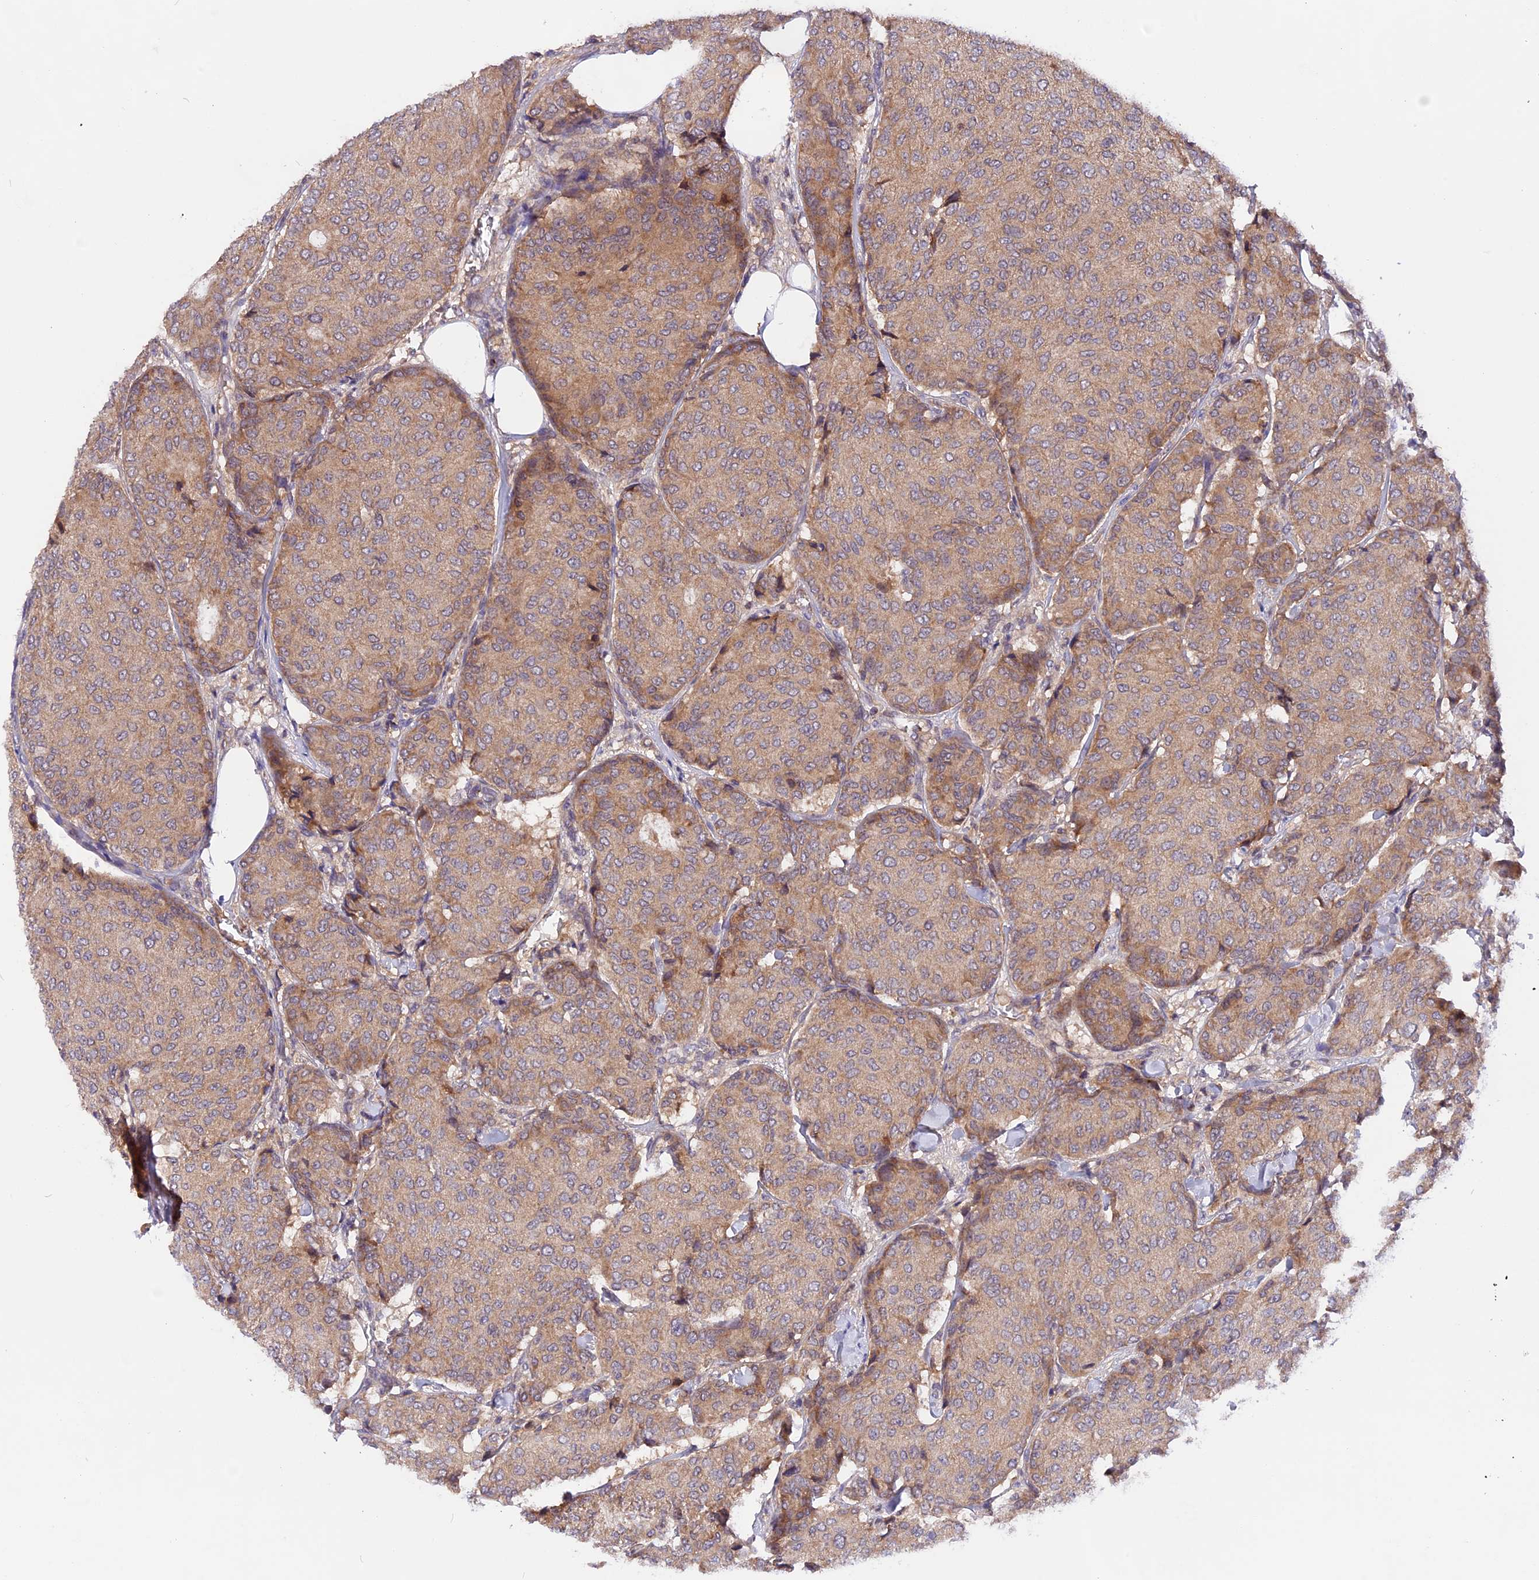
{"staining": {"intensity": "weak", "quantity": ">75%", "location": "cytoplasmic/membranous"}, "tissue": "breast cancer", "cell_type": "Tumor cells", "image_type": "cancer", "snomed": [{"axis": "morphology", "description": "Duct carcinoma"}, {"axis": "topography", "description": "Breast"}], "caption": "Immunohistochemistry (DAB (3,3'-diaminobenzidine)) staining of human breast infiltrating ductal carcinoma demonstrates weak cytoplasmic/membranous protein staining in approximately >75% of tumor cells.", "gene": "MARK4", "patient": {"sex": "female", "age": 75}}